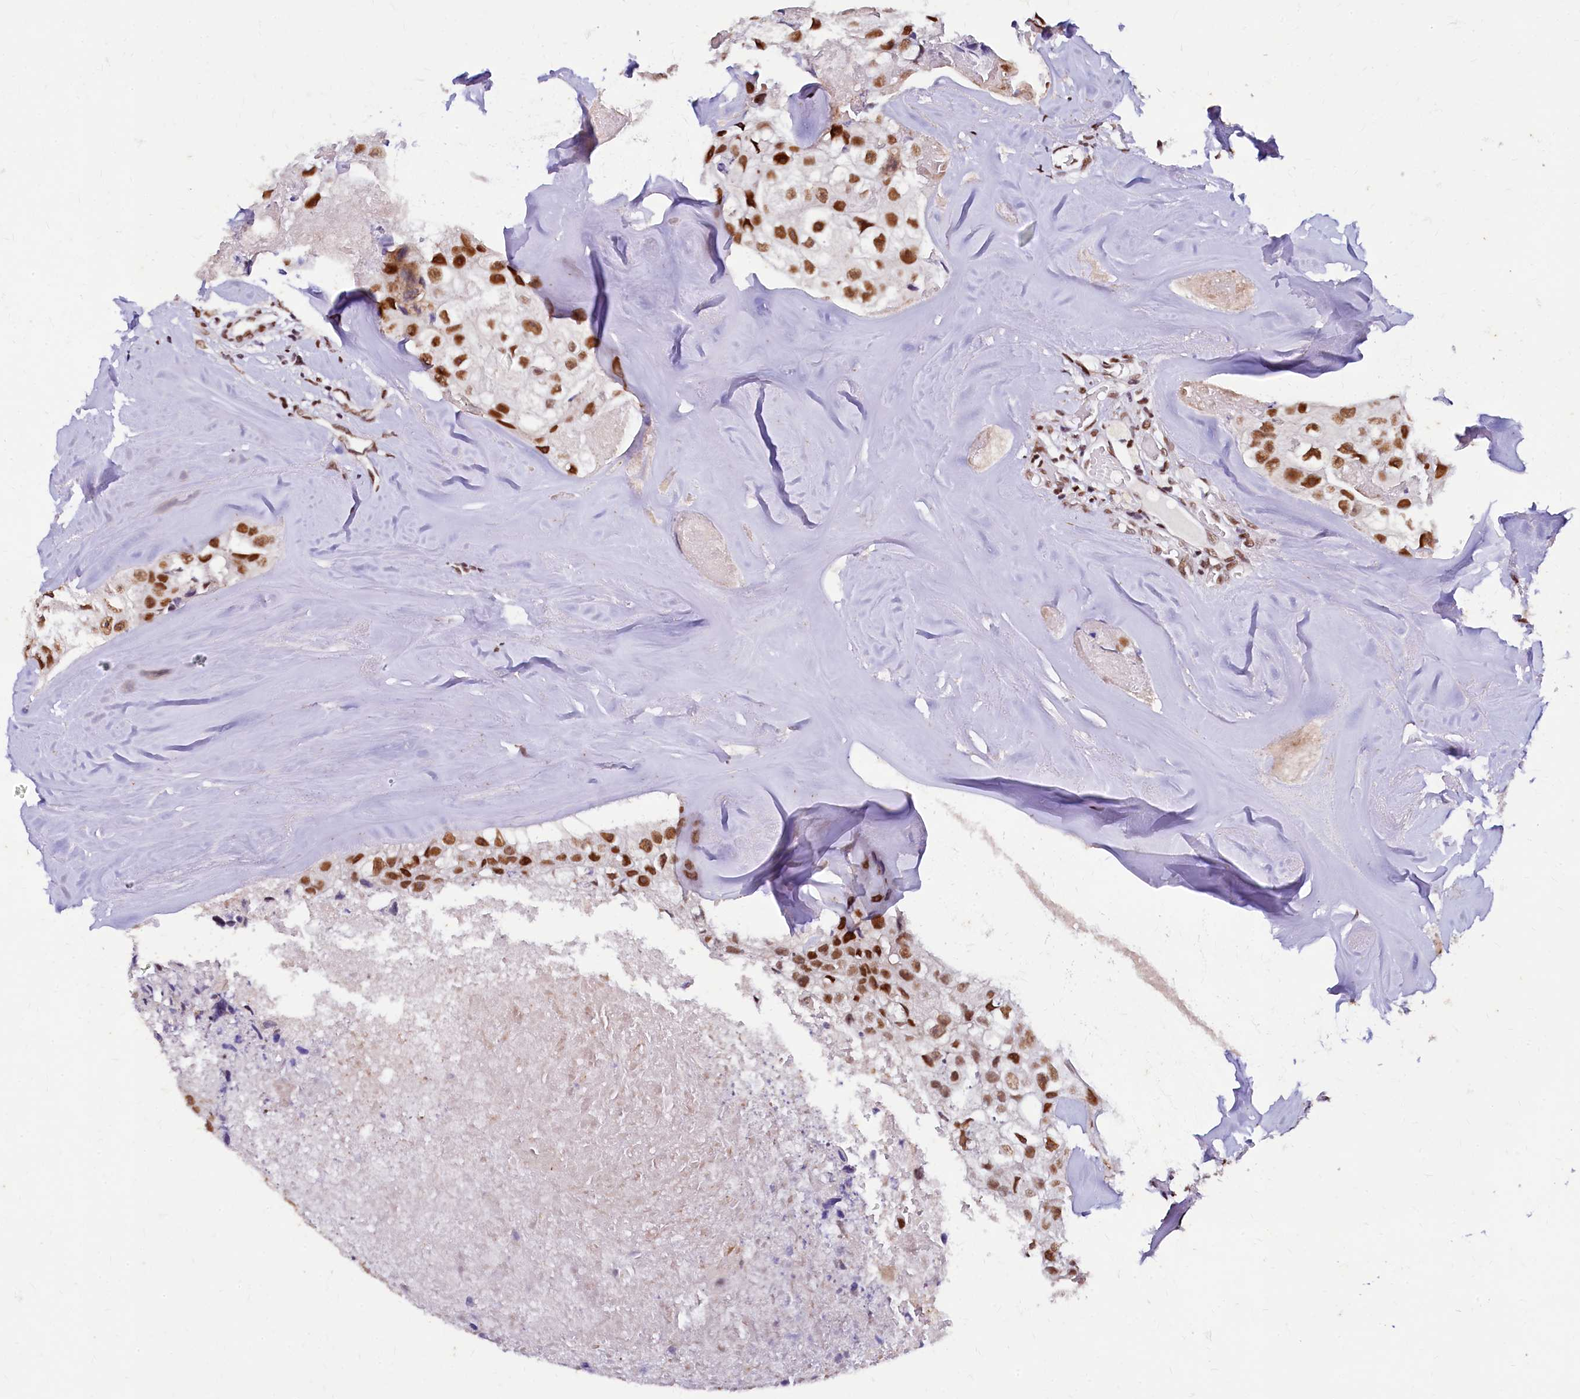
{"staining": {"intensity": "strong", "quantity": ">75%", "location": "nuclear"}, "tissue": "head and neck cancer", "cell_type": "Tumor cells", "image_type": "cancer", "snomed": [{"axis": "morphology", "description": "Adenocarcinoma, NOS"}, {"axis": "morphology", "description": "Adenocarcinoma, metastatic, NOS"}, {"axis": "topography", "description": "Head-Neck"}], "caption": "DAB (3,3'-diaminobenzidine) immunohistochemical staining of head and neck adenocarcinoma reveals strong nuclear protein staining in approximately >75% of tumor cells.", "gene": "CPSF7", "patient": {"sex": "male", "age": 75}}